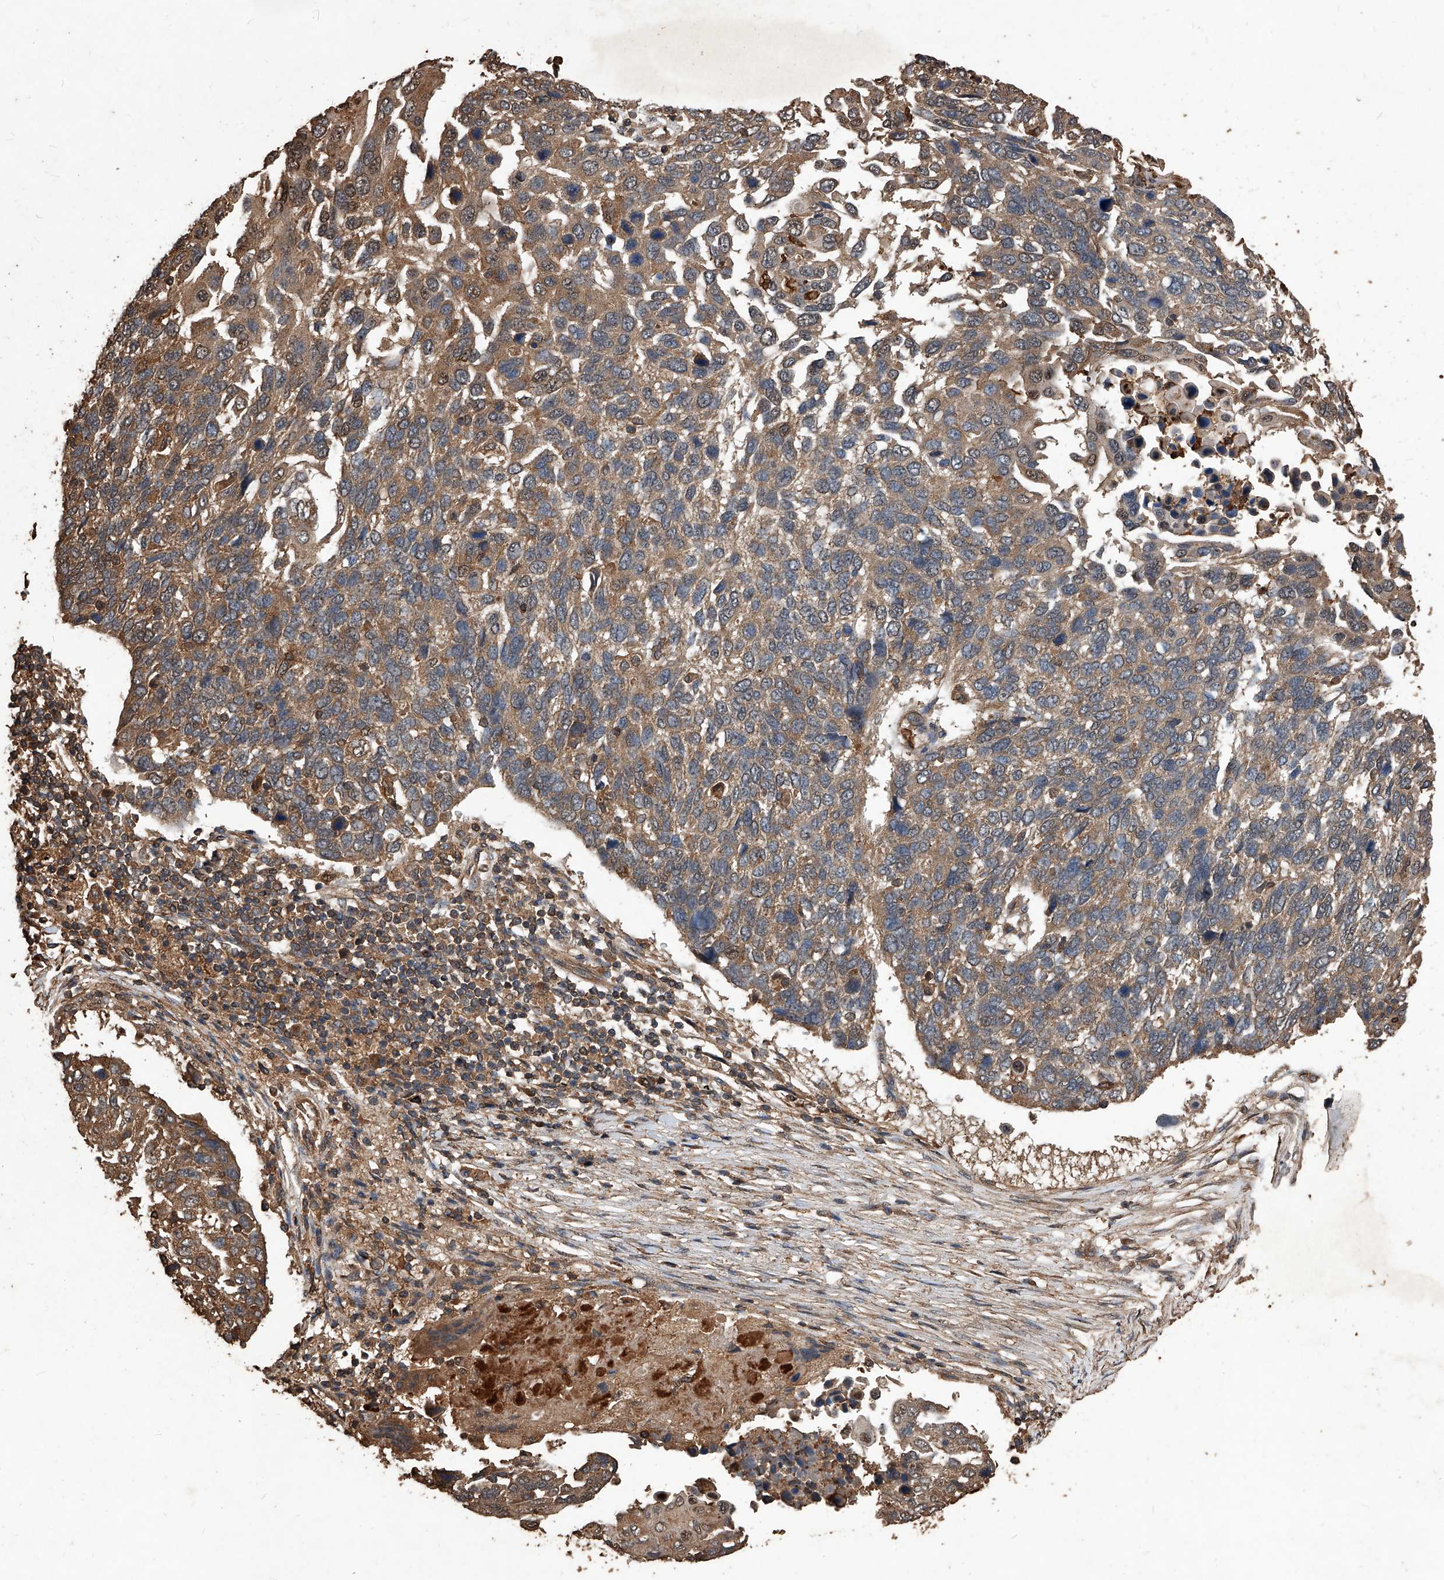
{"staining": {"intensity": "moderate", "quantity": ">75%", "location": "cytoplasmic/membranous"}, "tissue": "lung cancer", "cell_type": "Tumor cells", "image_type": "cancer", "snomed": [{"axis": "morphology", "description": "Squamous cell carcinoma, NOS"}, {"axis": "topography", "description": "Lung"}], "caption": "Immunohistochemistry of lung squamous cell carcinoma displays medium levels of moderate cytoplasmic/membranous expression in approximately >75% of tumor cells. (DAB IHC with brightfield microscopy, high magnification).", "gene": "UCP2", "patient": {"sex": "male", "age": 66}}